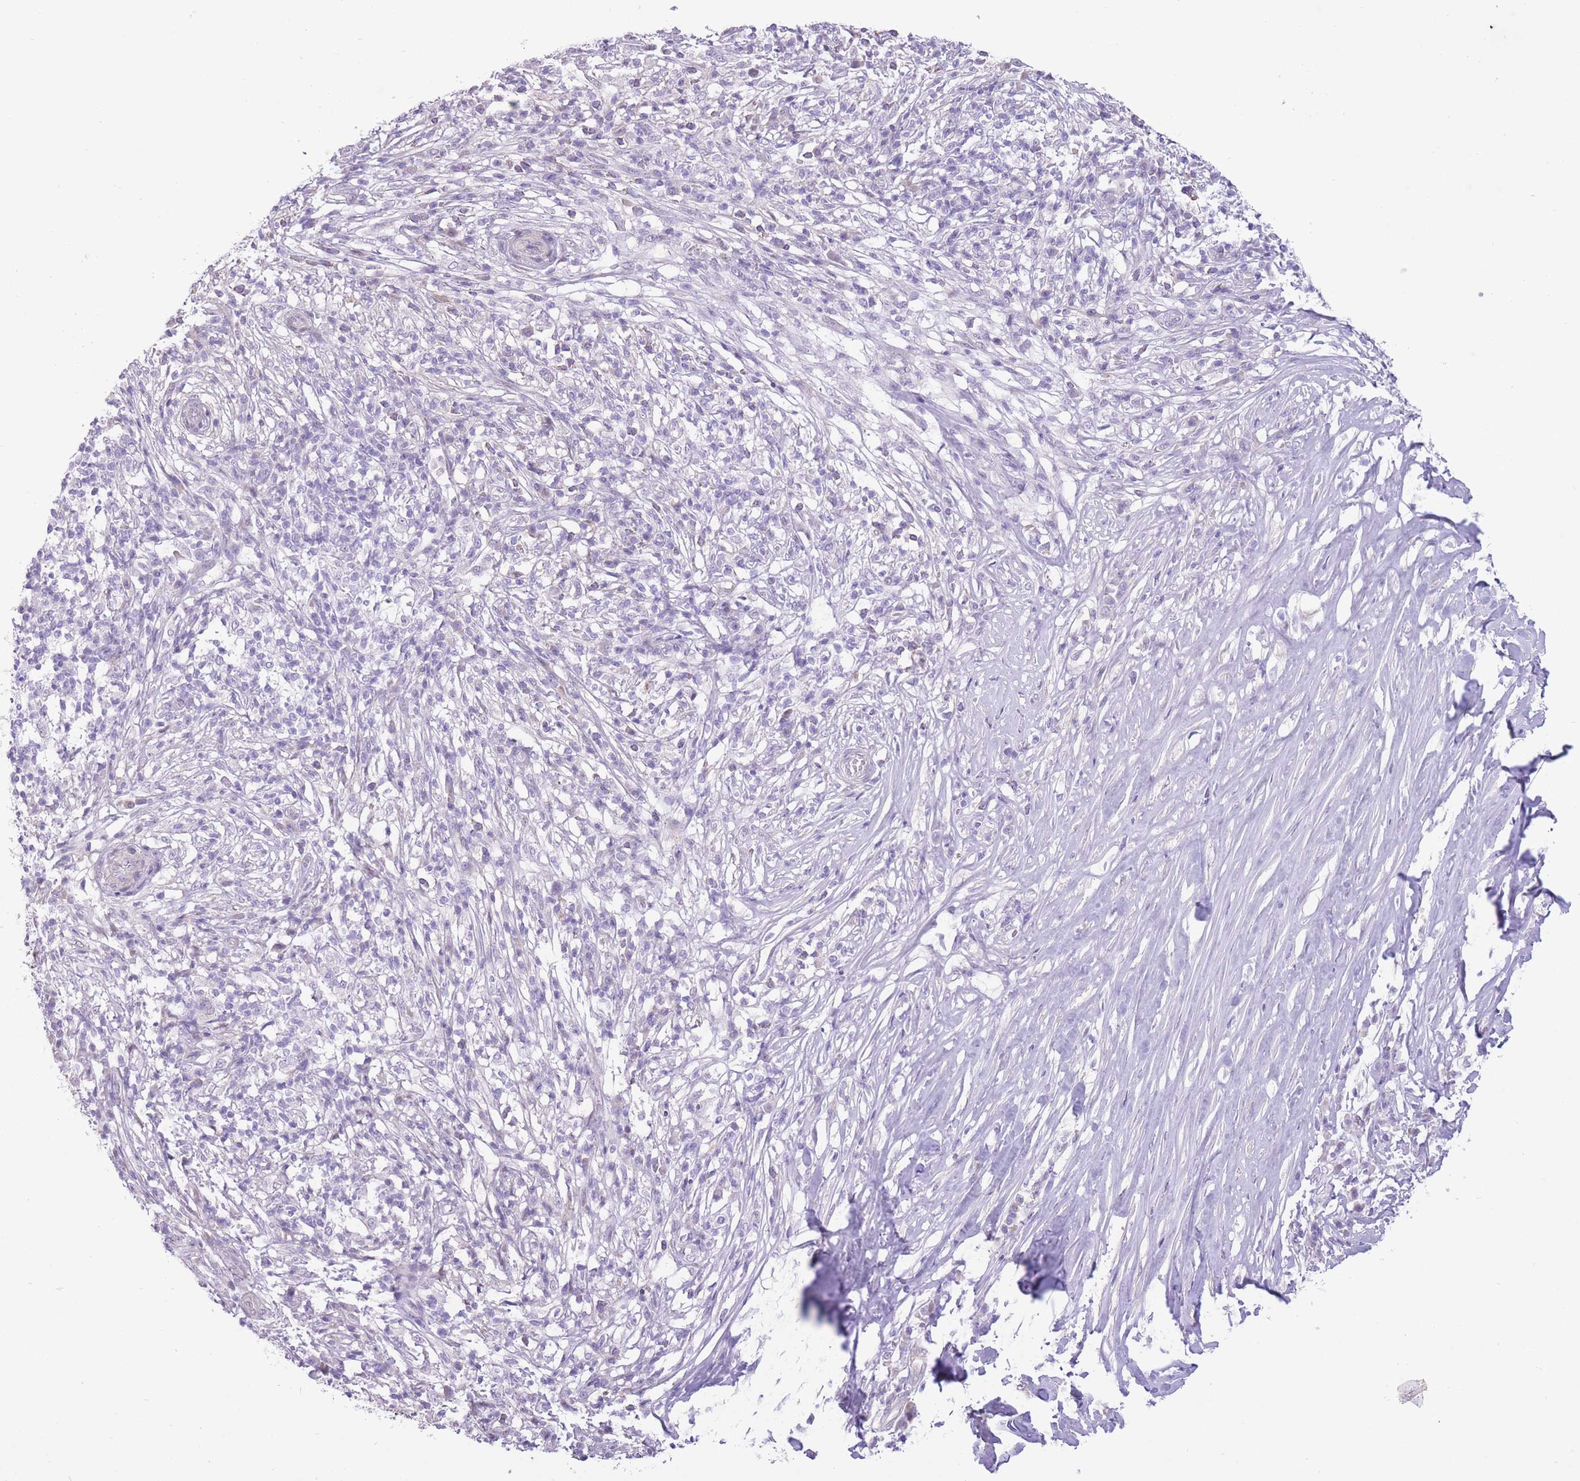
{"staining": {"intensity": "negative", "quantity": "none", "location": "none"}, "tissue": "melanoma", "cell_type": "Tumor cells", "image_type": "cancer", "snomed": [{"axis": "morphology", "description": "Malignant melanoma, NOS"}, {"axis": "topography", "description": "Skin"}], "caption": "DAB immunohistochemical staining of melanoma reveals no significant staining in tumor cells. Brightfield microscopy of immunohistochemistry (IHC) stained with DAB (brown) and hematoxylin (blue), captured at high magnification.", "gene": "WDR70", "patient": {"sex": "male", "age": 66}}